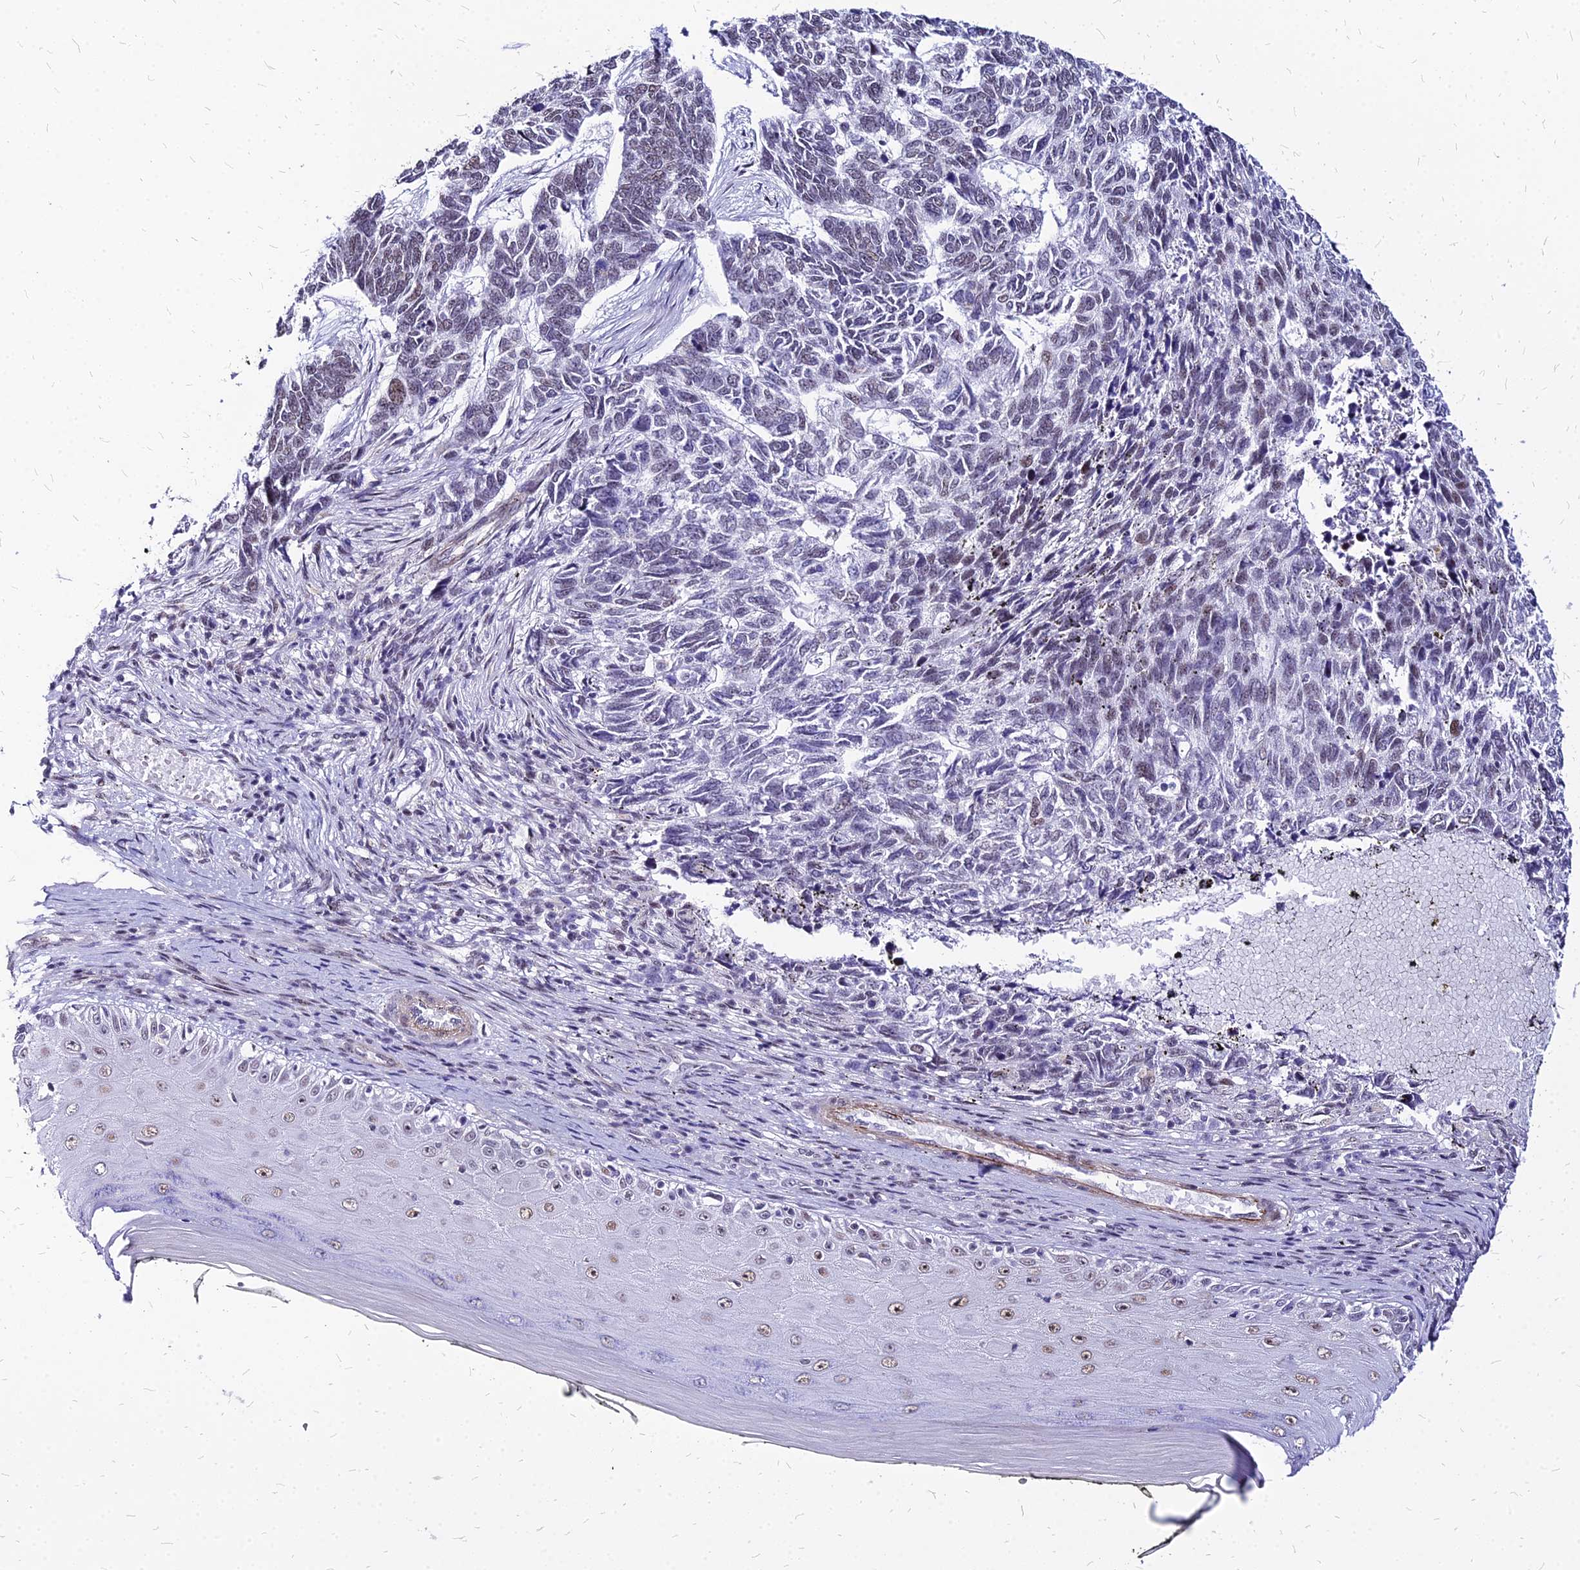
{"staining": {"intensity": "weak", "quantity": "<25%", "location": "nuclear"}, "tissue": "skin cancer", "cell_type": "Tumor cells", "image_type": "cancer", "snomed": [{"axis": "morphology", "description": "Basal cell carcinoma"}, {"axis": "topography", "description": "Skin"}], "caption": "Basal cell carcinoma (skin) was stained to show a protein in brown. There is no significant staining in tumor cells. (IHC, brightfield microscopy, high magnification).", "gene": "FDX2", "patient": {"sex": "female", "age": 65}}